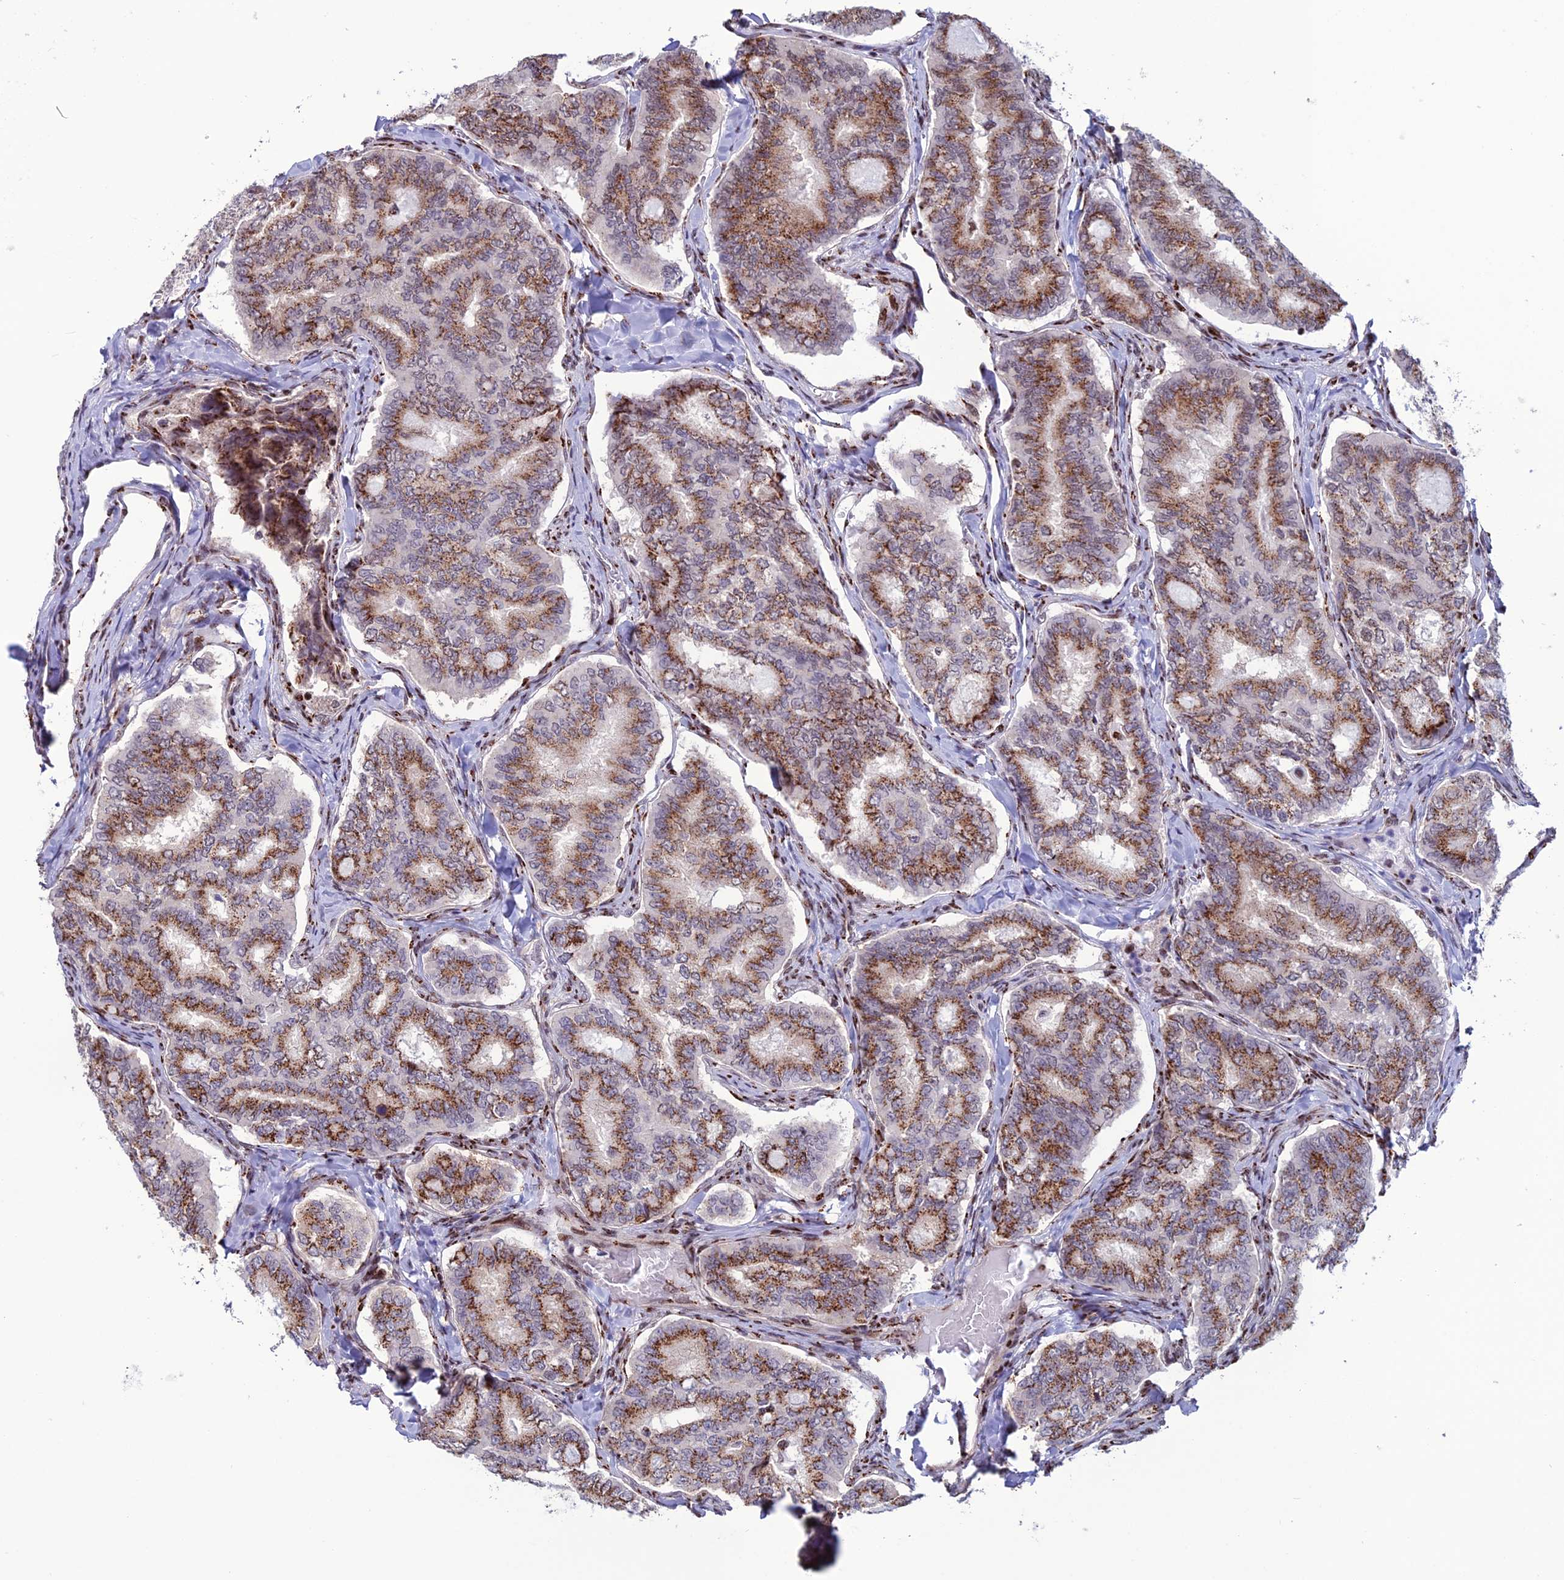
{"staining": {"intensity": "strong", "quantity": ">75%", "location": "cytoplasmic/membranous"}, "tissue": "thyroid cancer", "cell_type": "Tumor cells", "image_type": "cancer", "snomed": [{"axis": "morphology", "description": "Papillary adenocarcinoma, NOS"}, {"axis": "topography", "description": "Thyroid gland"}], "caption": "IHC of human thyroid cancer (papillary adenocarcinoma) exhibits high levels of strong cytoplasmic/membranous expression in about >75% of tumor cells.", "gene": "PLEKHA4", "patient": {"sex": "female", "age": 35}}